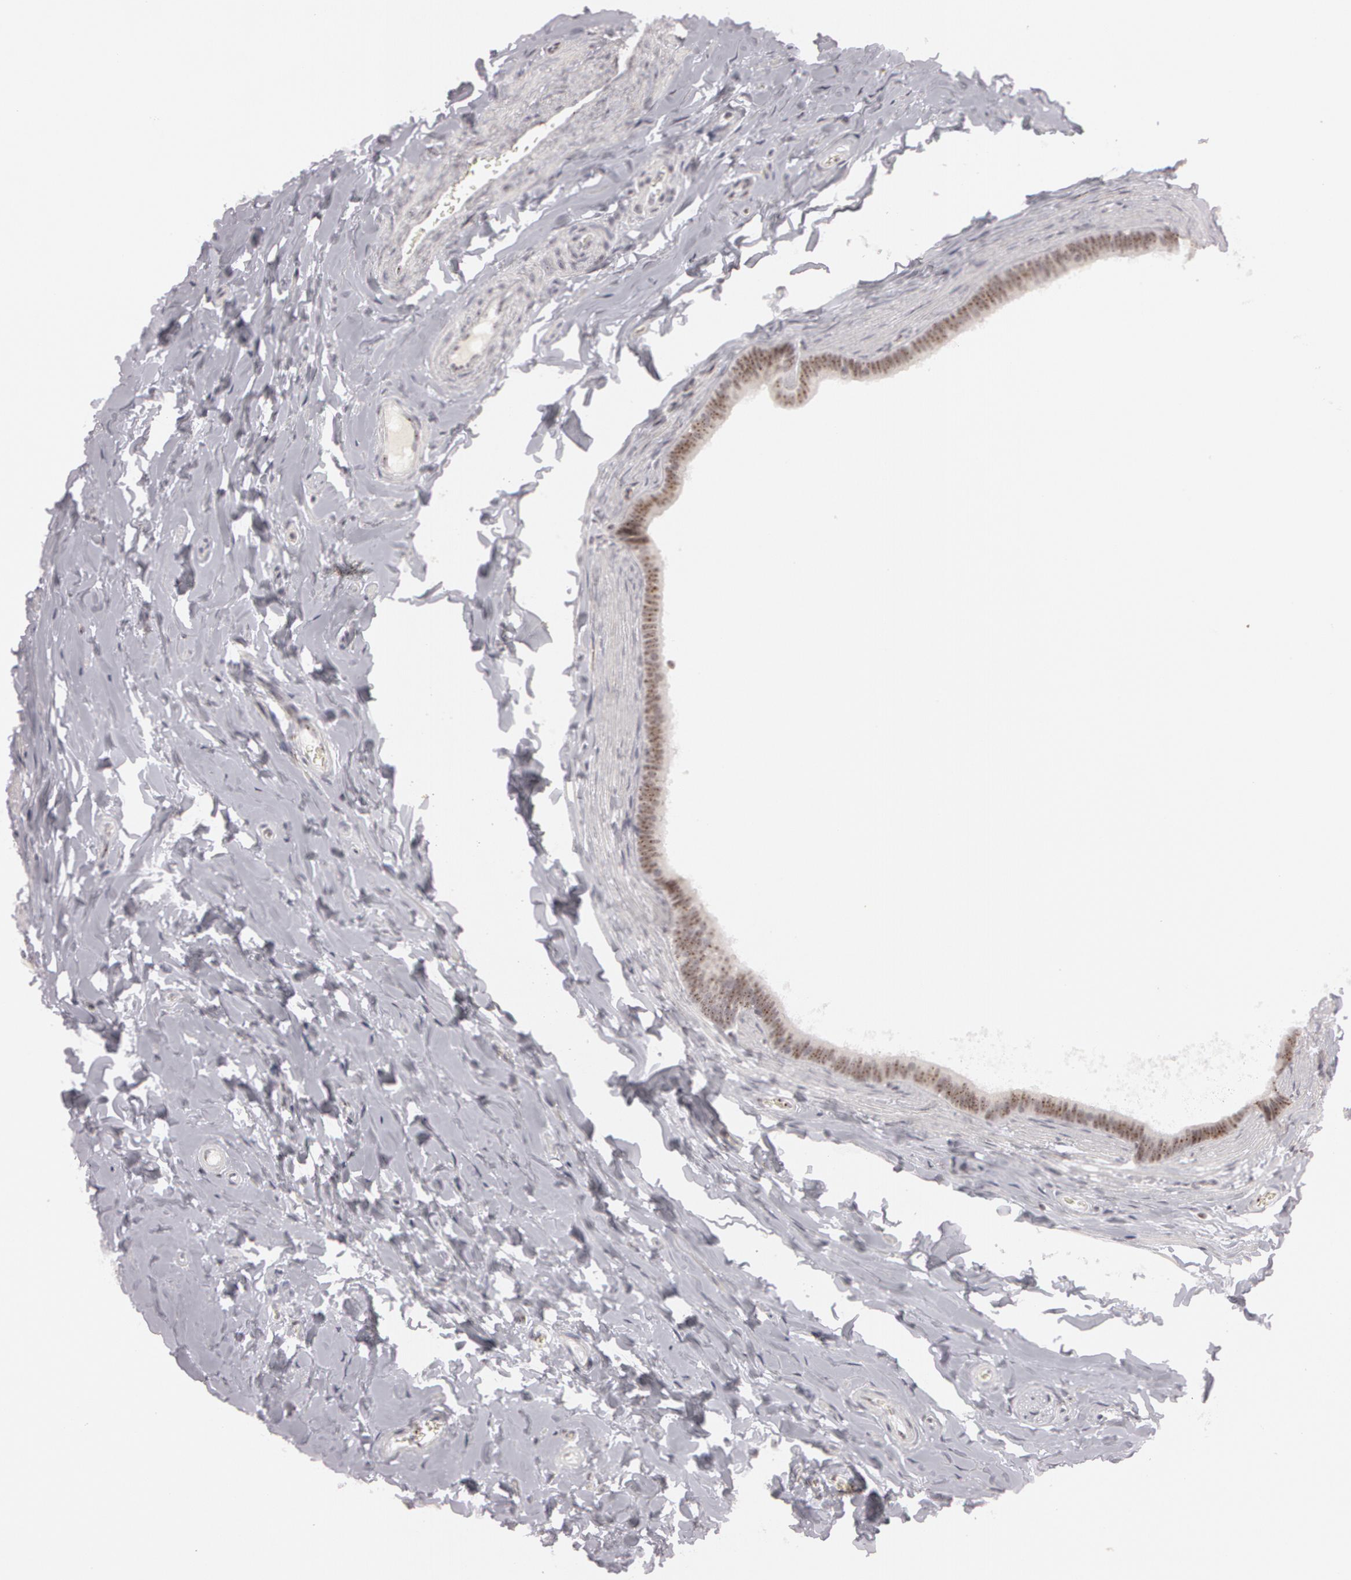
{"staining": {"intensity": "moderate", "quantity": ">75%", "location": "cytoplasmic/membranous,nuclear"}, "tissue": "epididymis", "cell_type": "Glandular cells", "image_type": "normal", "snomed": [{"axis": "morphology", "description": "Normal tissue, NOS"}, {"axis": "topography", "description": "Epididymis"}], "caption": "Normal epididymis shows moderate cytoplasmic/membranous,nuclear staining in approximately >75% of glandular cells, visualized by immunohistochemistry.", "gene": "FBL", "patient": {"sex": "male", "age": 26}}